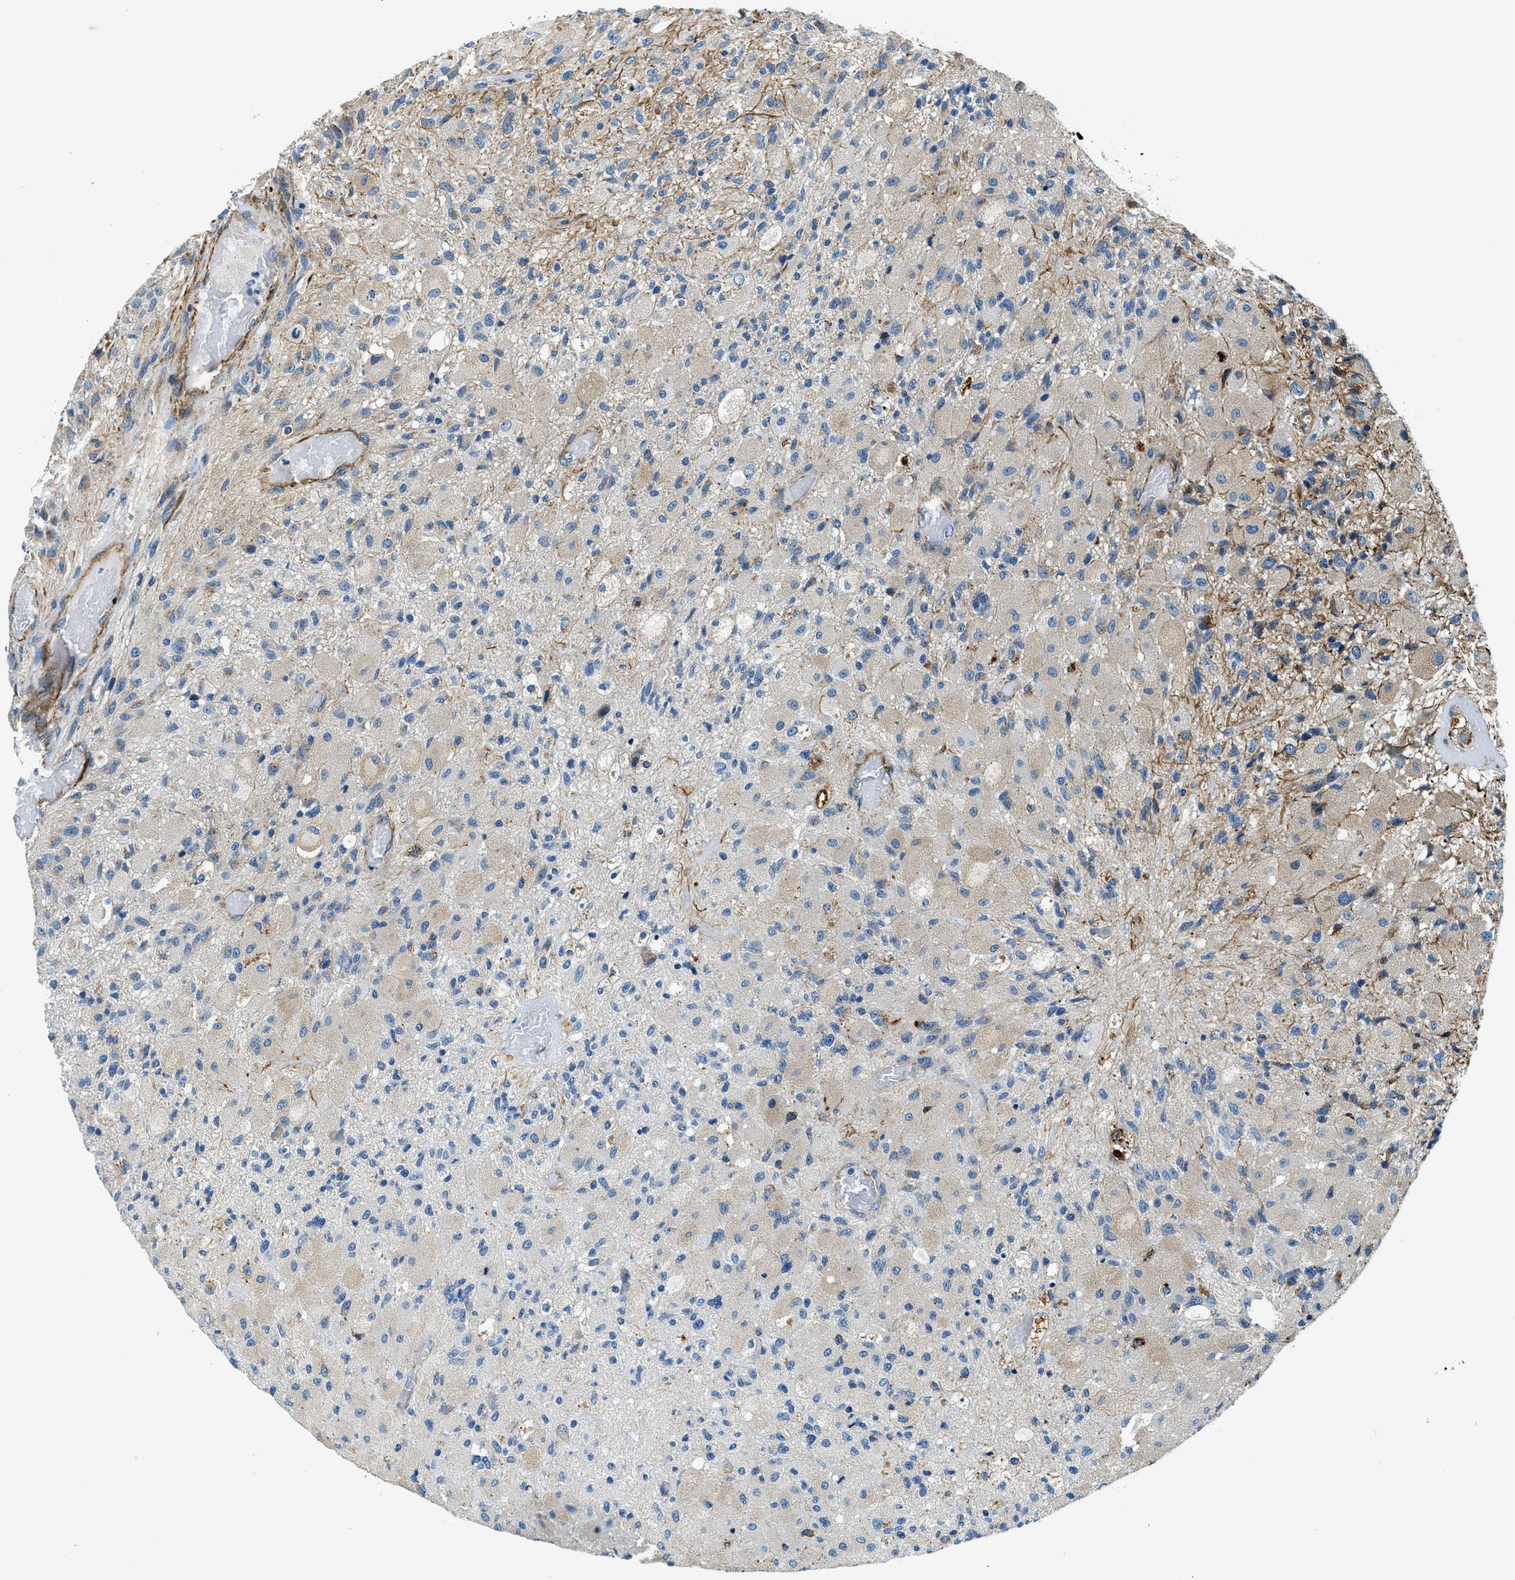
{"staining": {"intensity": "negative", "quantity": "none", "location": "none"}, "tissue": "glioma", "cell_type": "Tumor cells", "image_type": "cancer", "snomed": [{"axis": "morphology", "description": "Normal tissue, NOS"}, {"axis": "morphology", "description": "Glioma, malignant, High grade"}, {"axis": "topography", "description": "Cerebral cortex"}], "caption": "DAB immunohistochemical staining of human malignant glioma (high-grade) displays no significant positivity in tumor cells.", "gene": "GNS", "patient": {"sex": "male", "age": 77}}